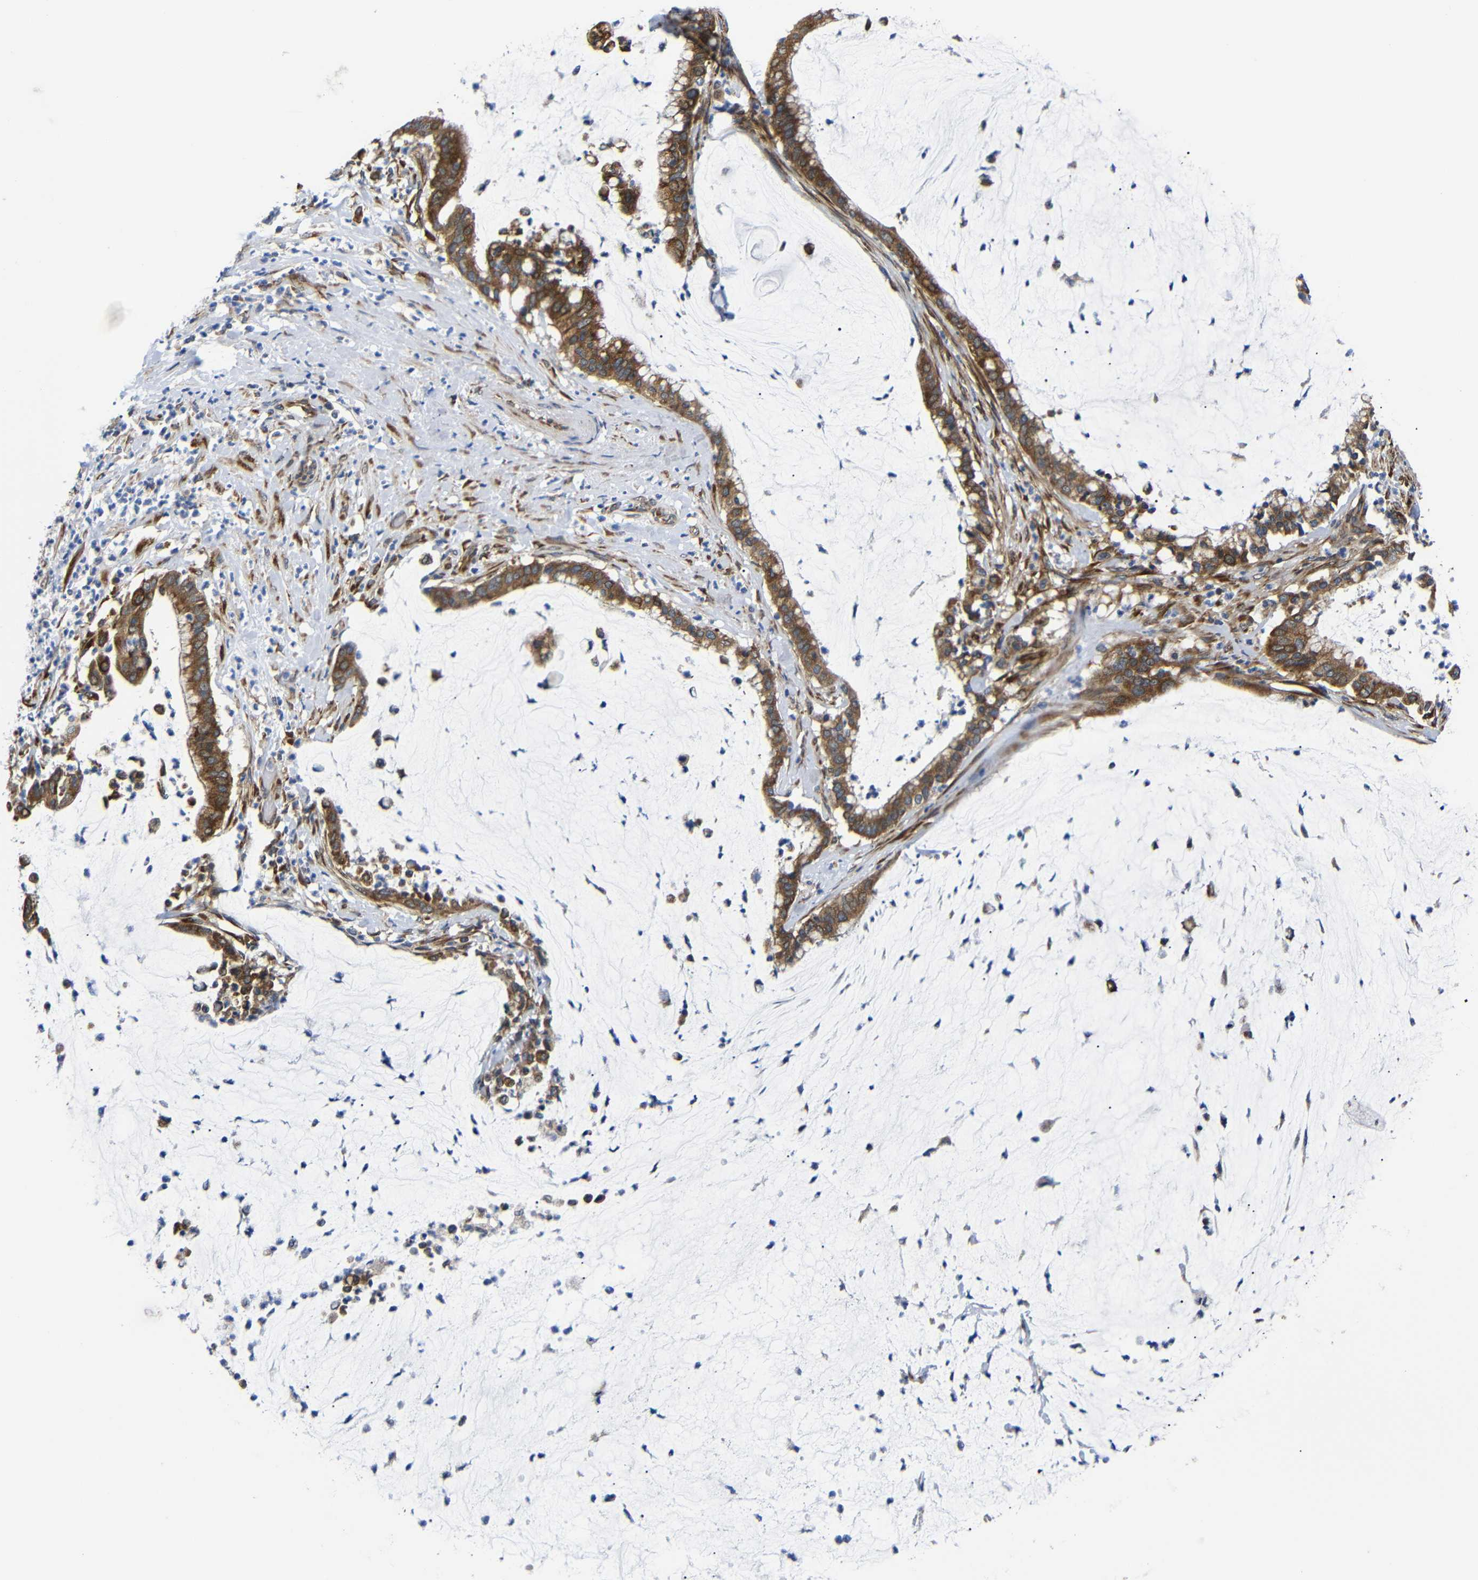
{"staining": {"intensity": "moderate", "quantity": ">75%", "location": "cytoplasmic/membranous"}, "tissue": "pancreatic cancer", "cell_type": "Tumor cells", "image_type": "cancer", "snomed": [{"axis": "morphology", "description": "Adenocarcinoma, NOS"}, {"axis": "topography", "description": "Pancreas"}], "caption": "DAB immunohistochemical staining of adenocarcinoma (pancreatic) exhibits moderate cytoplasmic/membranous protein expression in about >75% of tumor cells. The staining was performed using DAB, with brown indicating positive protein expression. Nuclei are stained blue with hematoxylin.", "gene": "KANK4", "patient": {"sex": "male", "age": 41}}